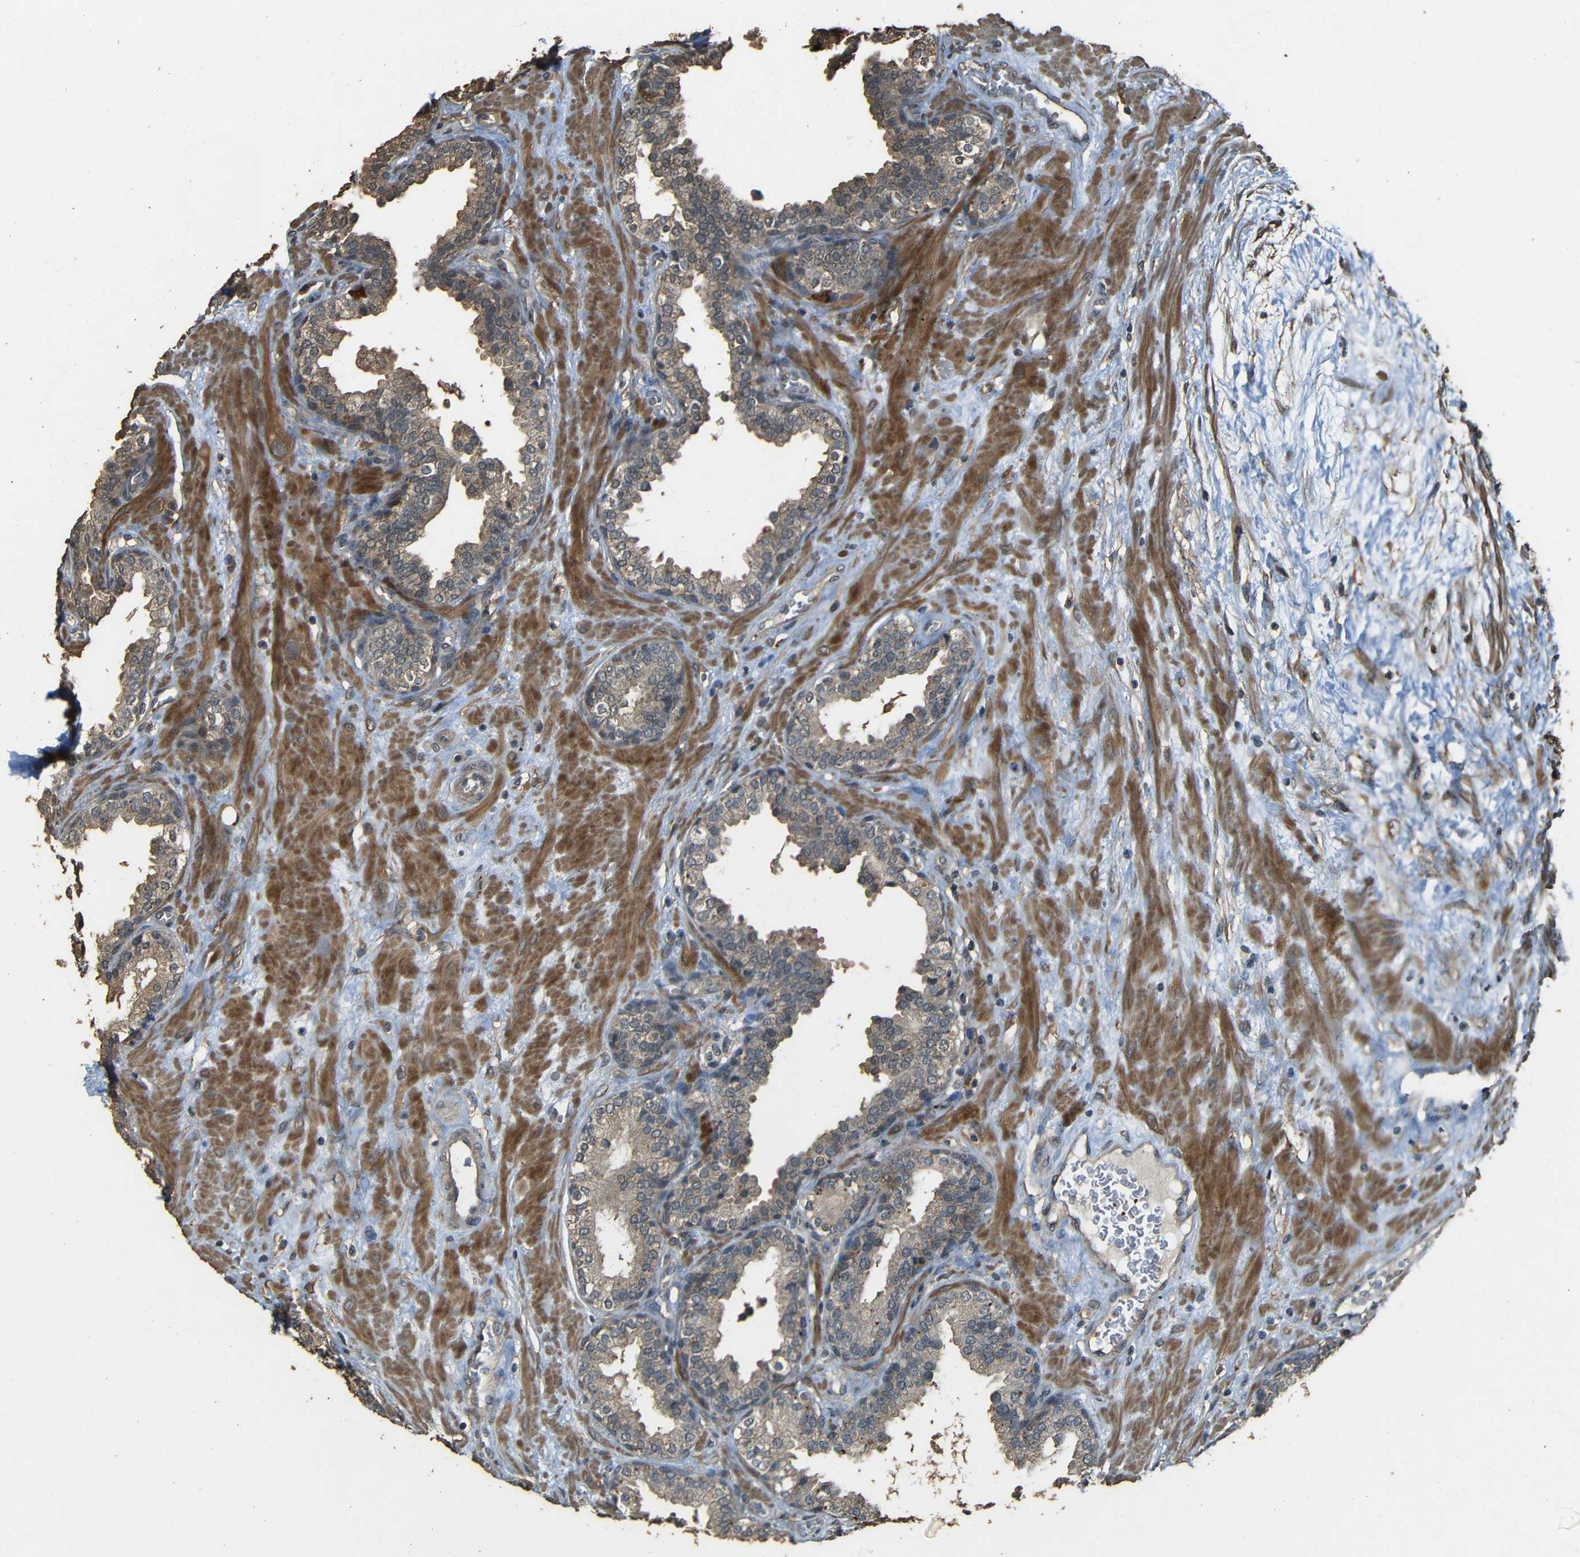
{"staining": {"intensity": "moderate", "quantity": ">75%", "location": "cytoplasmic/membranous"}, "tissue": "prostate", "cell_type": "Glandular cells", "image_type": "normal", "snomed": [{"axis": "morphology", "description": "Normal tissue, NOS"}, {"axis": "topography", "description": "Prostate"}], "caption": "Immunohistochemistry histopathology image of unremarkable prostate: prostate stained using immunohistochemistry (IHC) displays medium levels of moderate protein expression localized specifically in the cytoplasmic/membranous of glandular cells, appearing as a cytoplasmic/membranous brown color.", "gene": "PDE5A", "patient": {"sex": "male", "age": 51}}